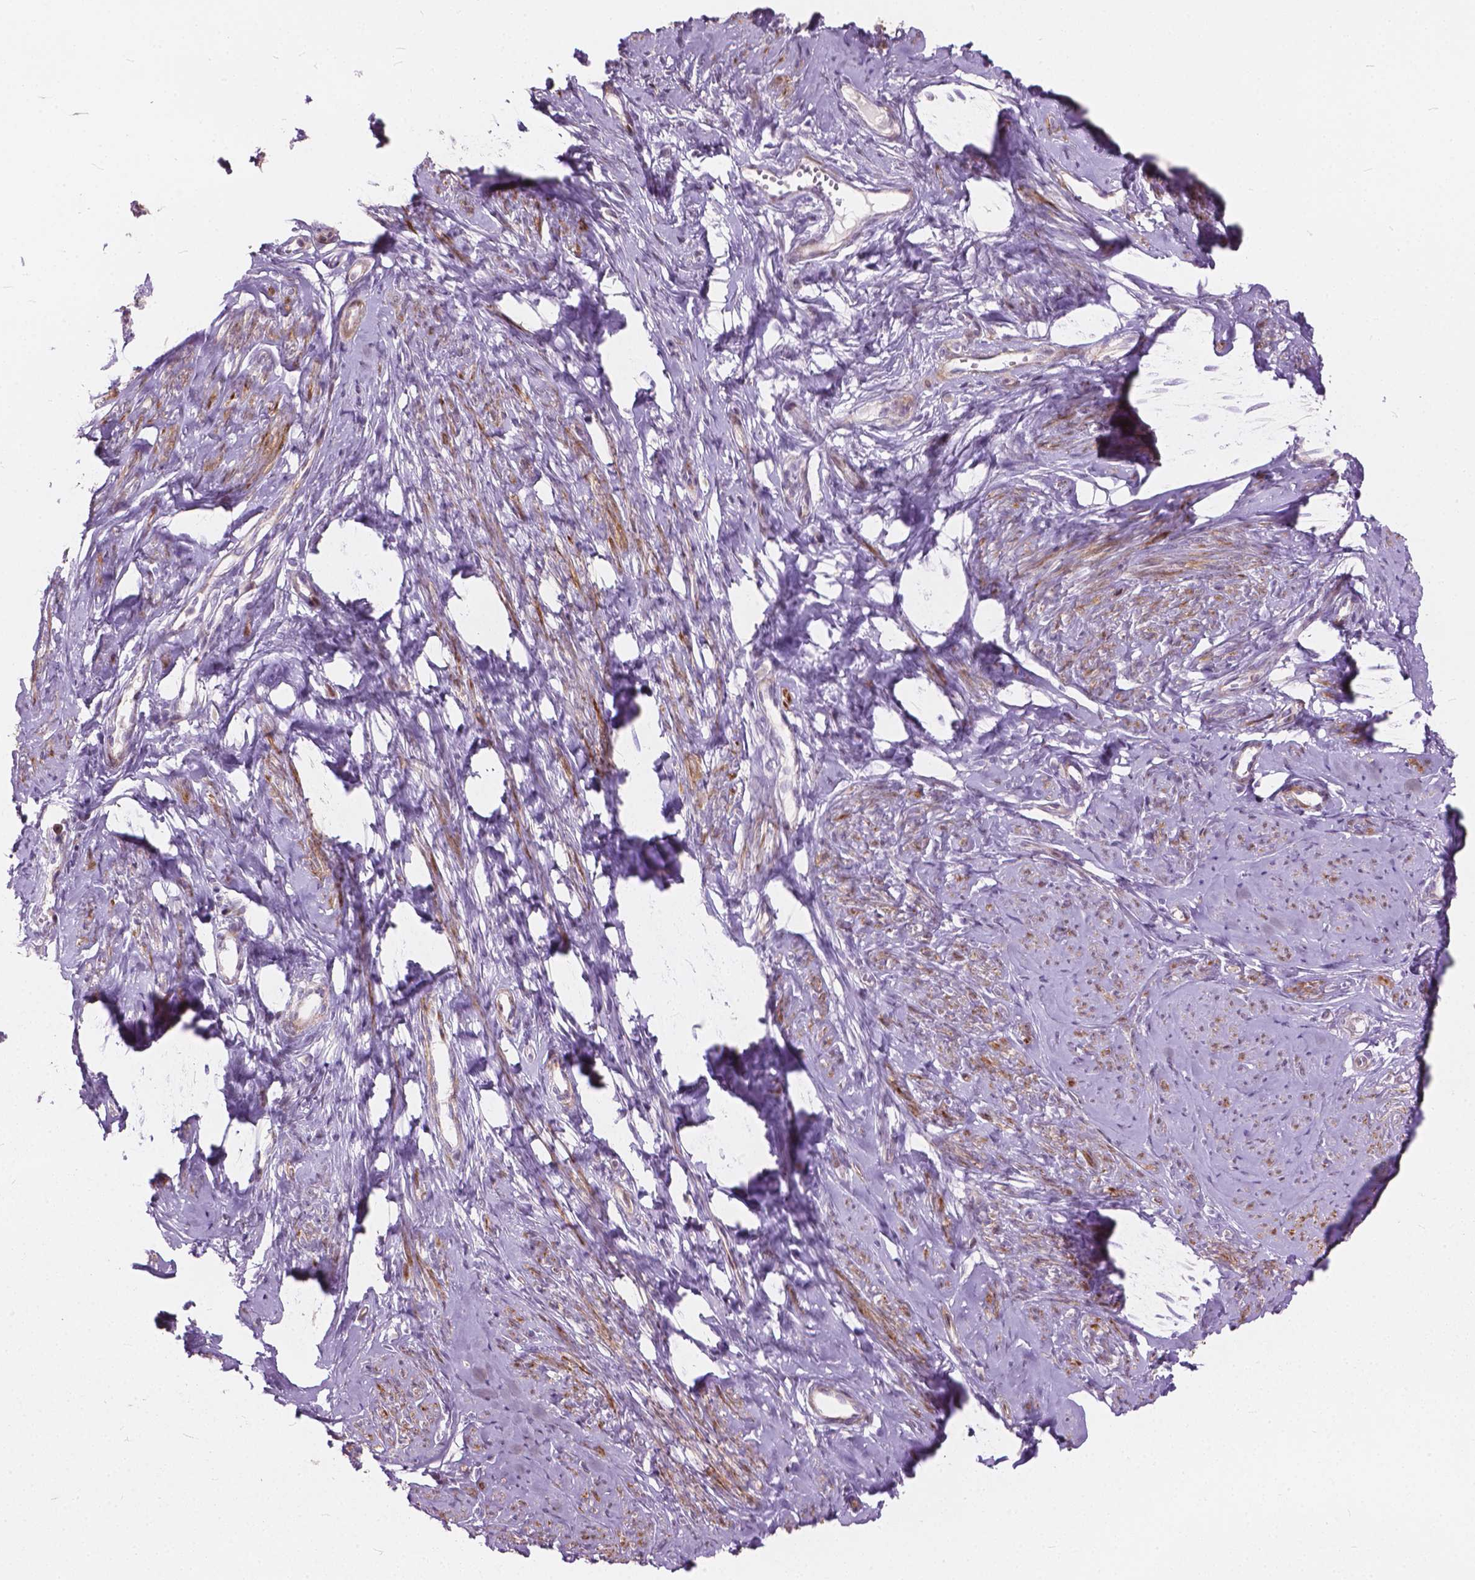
{"staining": {"intensity": "strong", "quantity": "25%-75%", "location": "cytoplasmic/membranous"}, "tissue": "smooth muscle", "cell_type": "Smooth muscle cells", "image_type": "normal", "snomed": [{"axis": "morphology", "description": "Normal tissue, NOS"}, {"axis": "topography", "description": "Smooth muscle"}], "caption": "Immunohistochemistry (DAB) staining of benign smooth muscle displays strong cytoplasmic/membranous protein staining in approximately 25%-75% of smooth muscle cells.", "gene": "MORN1", "patient": {"sex": "female", "age": 48}}